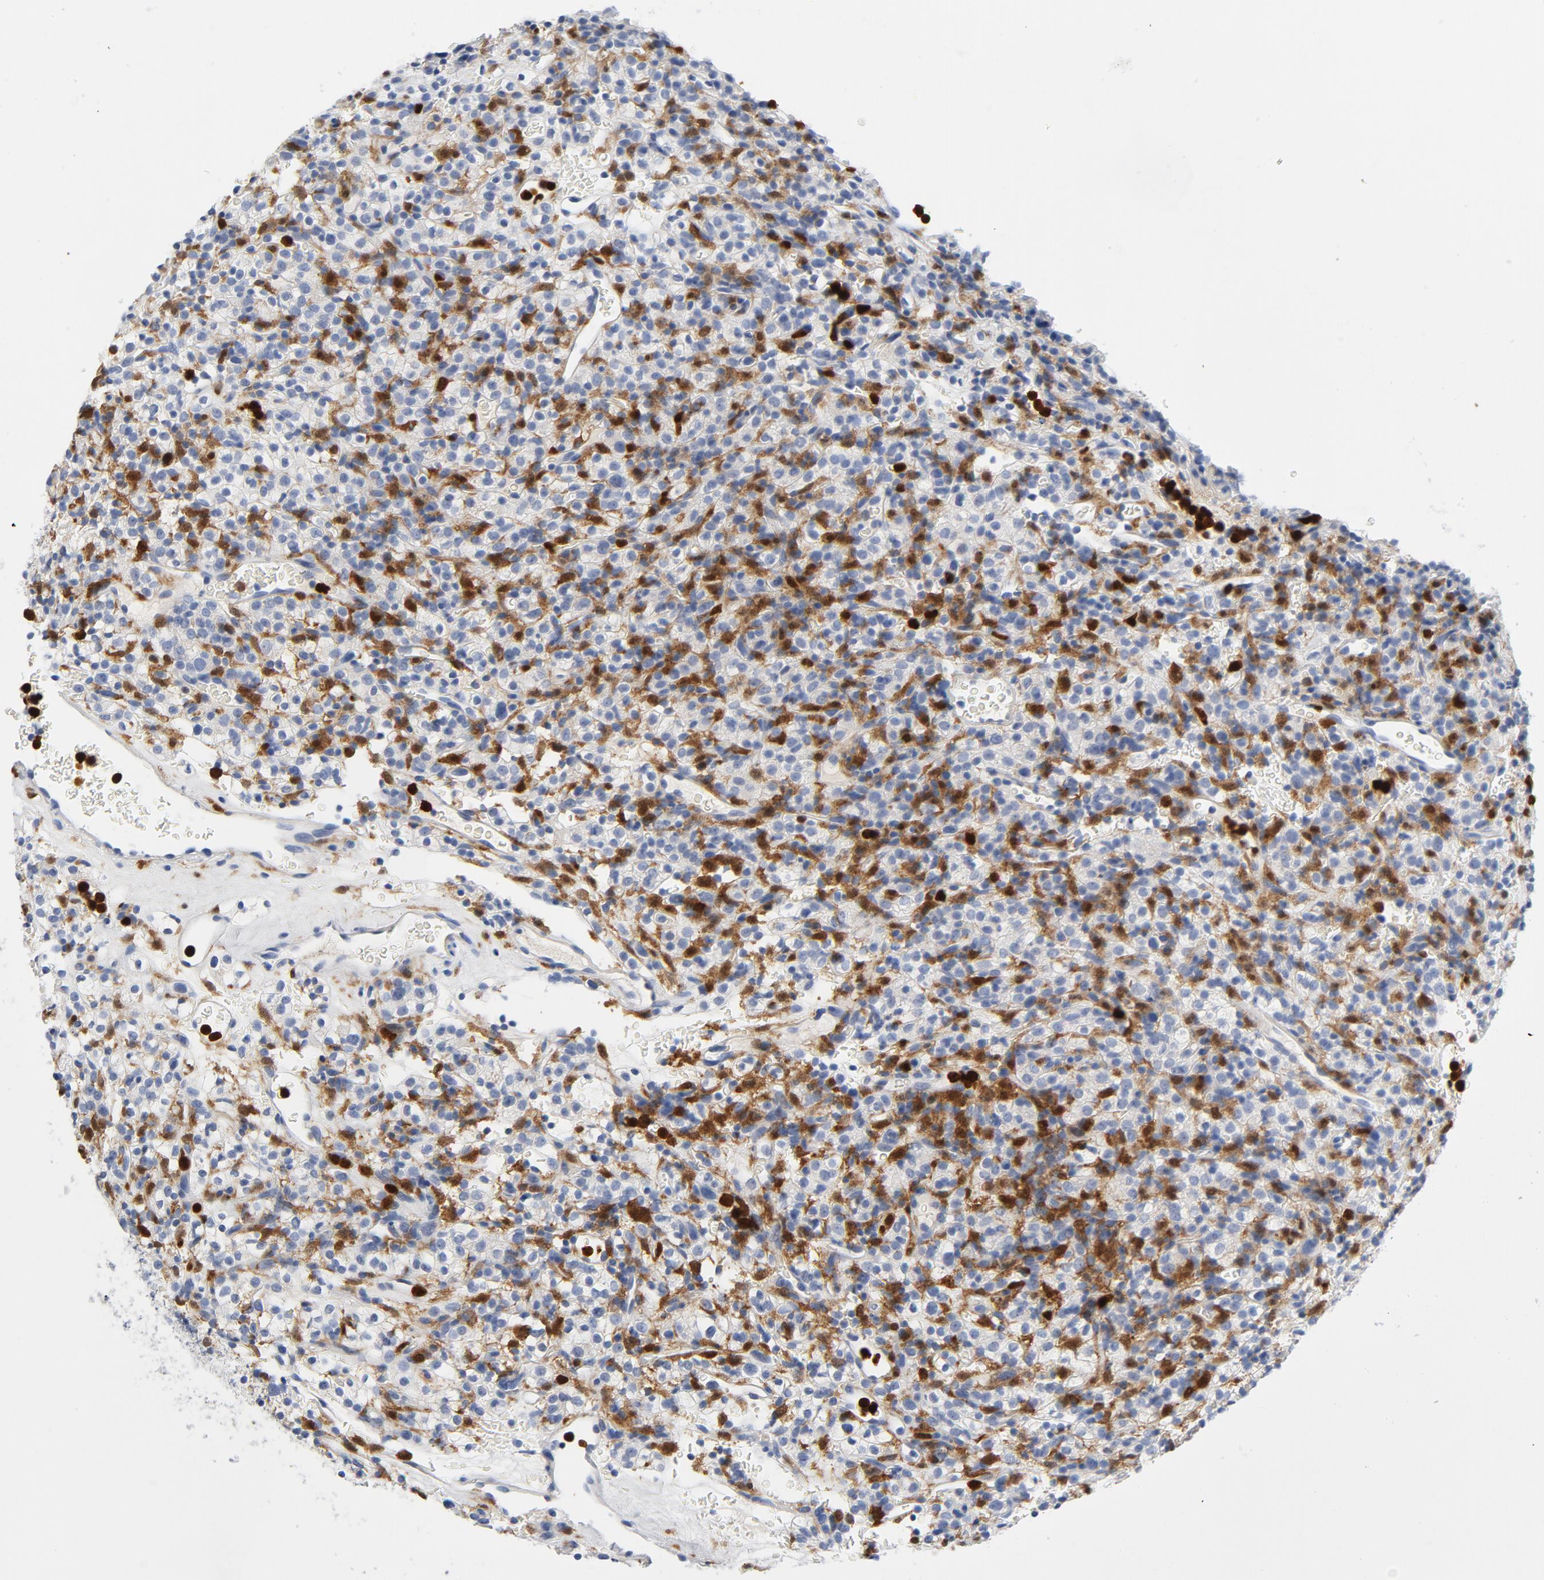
{"staining": {"intensity": "negative", "quantity": "none", "location": "none"}, "tissue": "renal cancer", "cell_type": "Tumor cells", "image_type": "cancer", "snomed": [{"axis": "morphology", "description": "Normal tissue, NOS"}, {"axis": "morphology", "description": "Adenocarcinoma, NOS"}, {"axis": "topography", "description": "Kidney"}], "caption": "Renal adenocarcinoma stained for a protein using immunohistochemistry displays no positivity tumor cells.", "gene": "NCF1", "patient": {"sex": "female", "age": 72}}